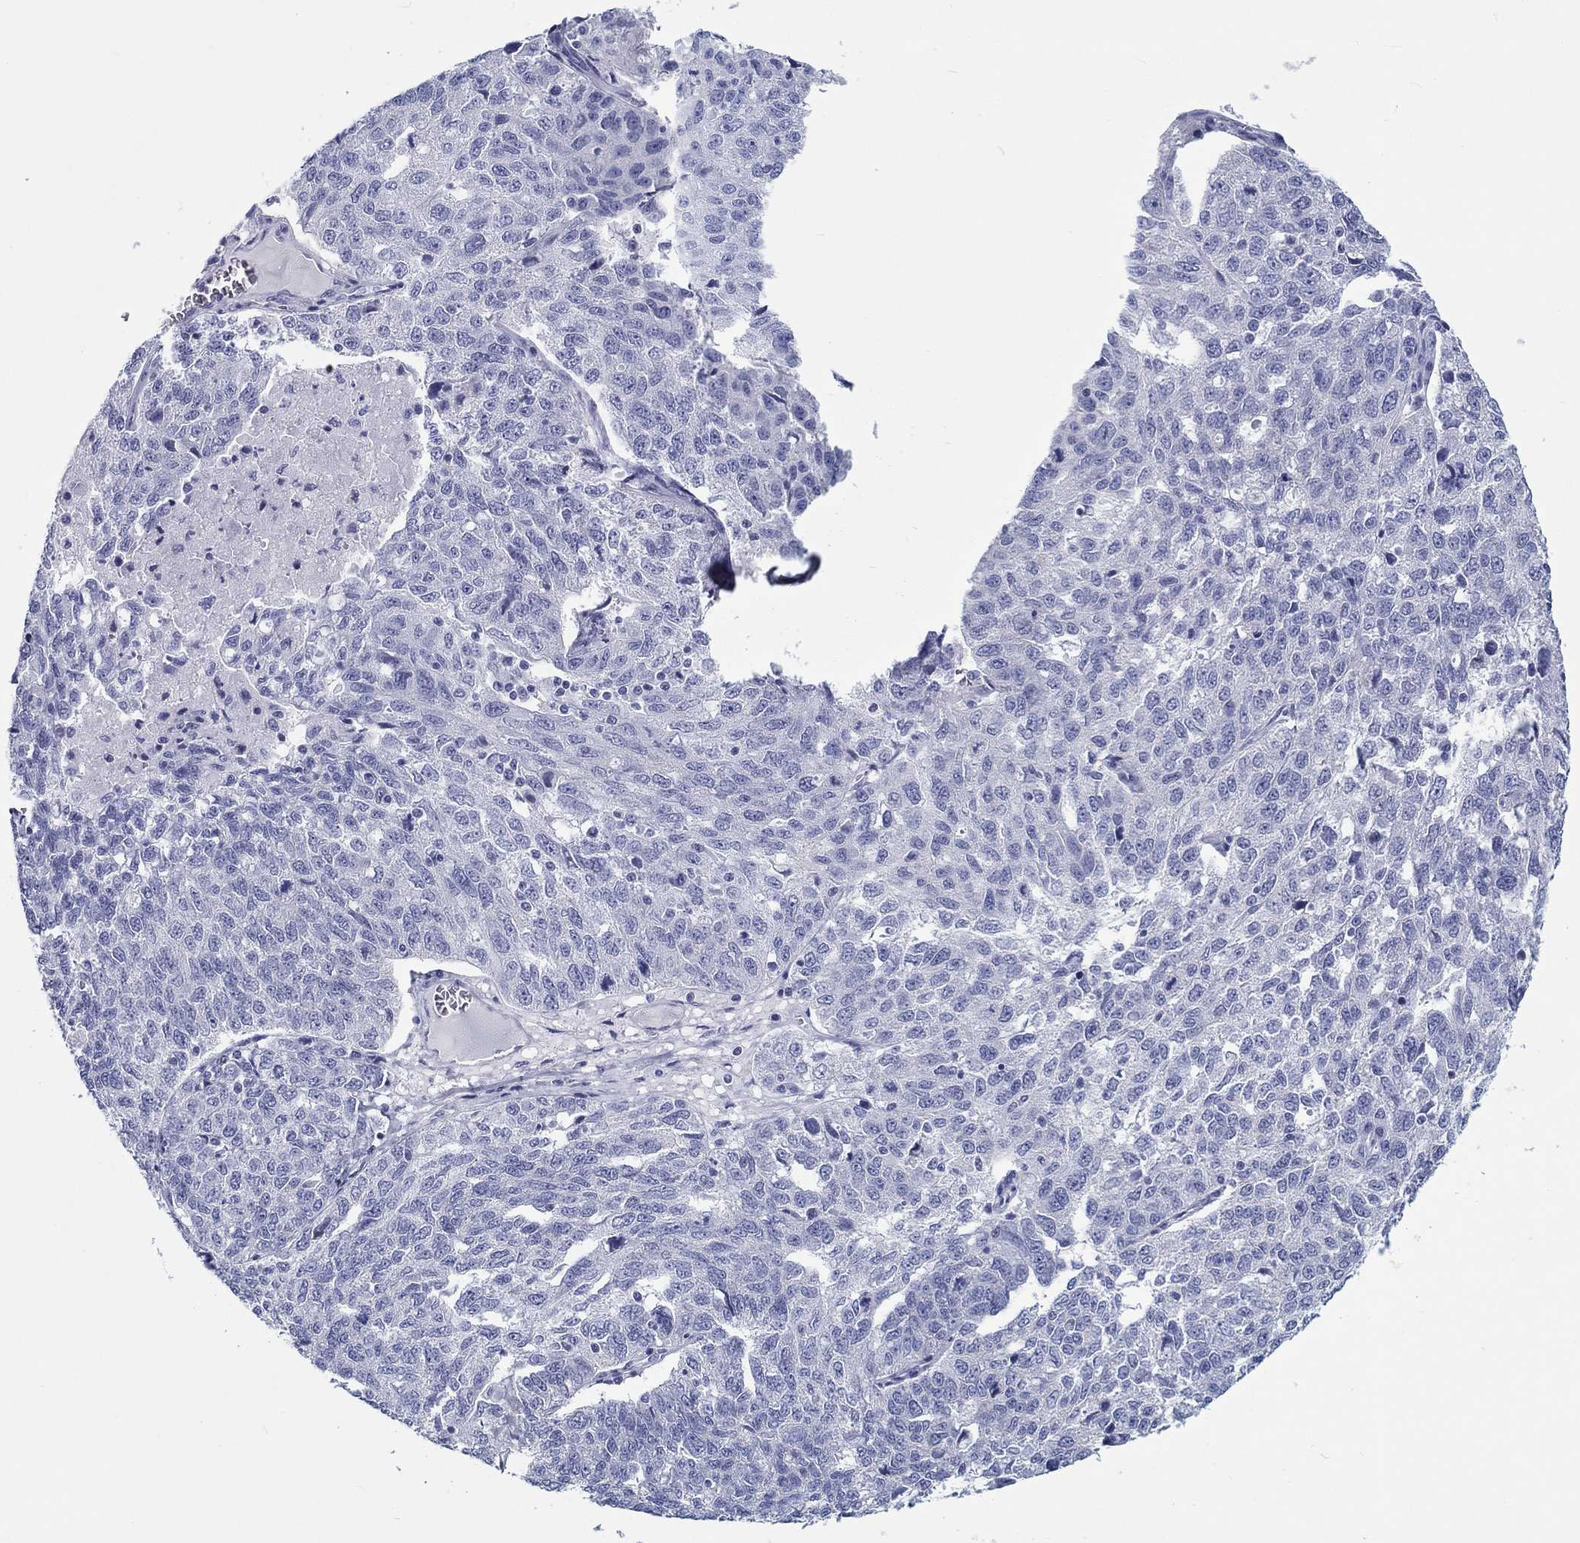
{"staining": {"intensity": "negative", "quantity": "none", "location": "none"}, "tissue": "ovarian cancer", "cell_type": "Tumor cells", "image_type": "cancer", "snomed": [{"axis": "morphology", "description": "Cystadenocarcinoma, serous, NOS"}, {"axis": "topography", "description": "Ovary"}], "caption": "The micrograph demonstrates no staining of tumor cells in ovarian cancer.", "gene": "H1-1", "patient": {"sex": "female", "age": 71}}